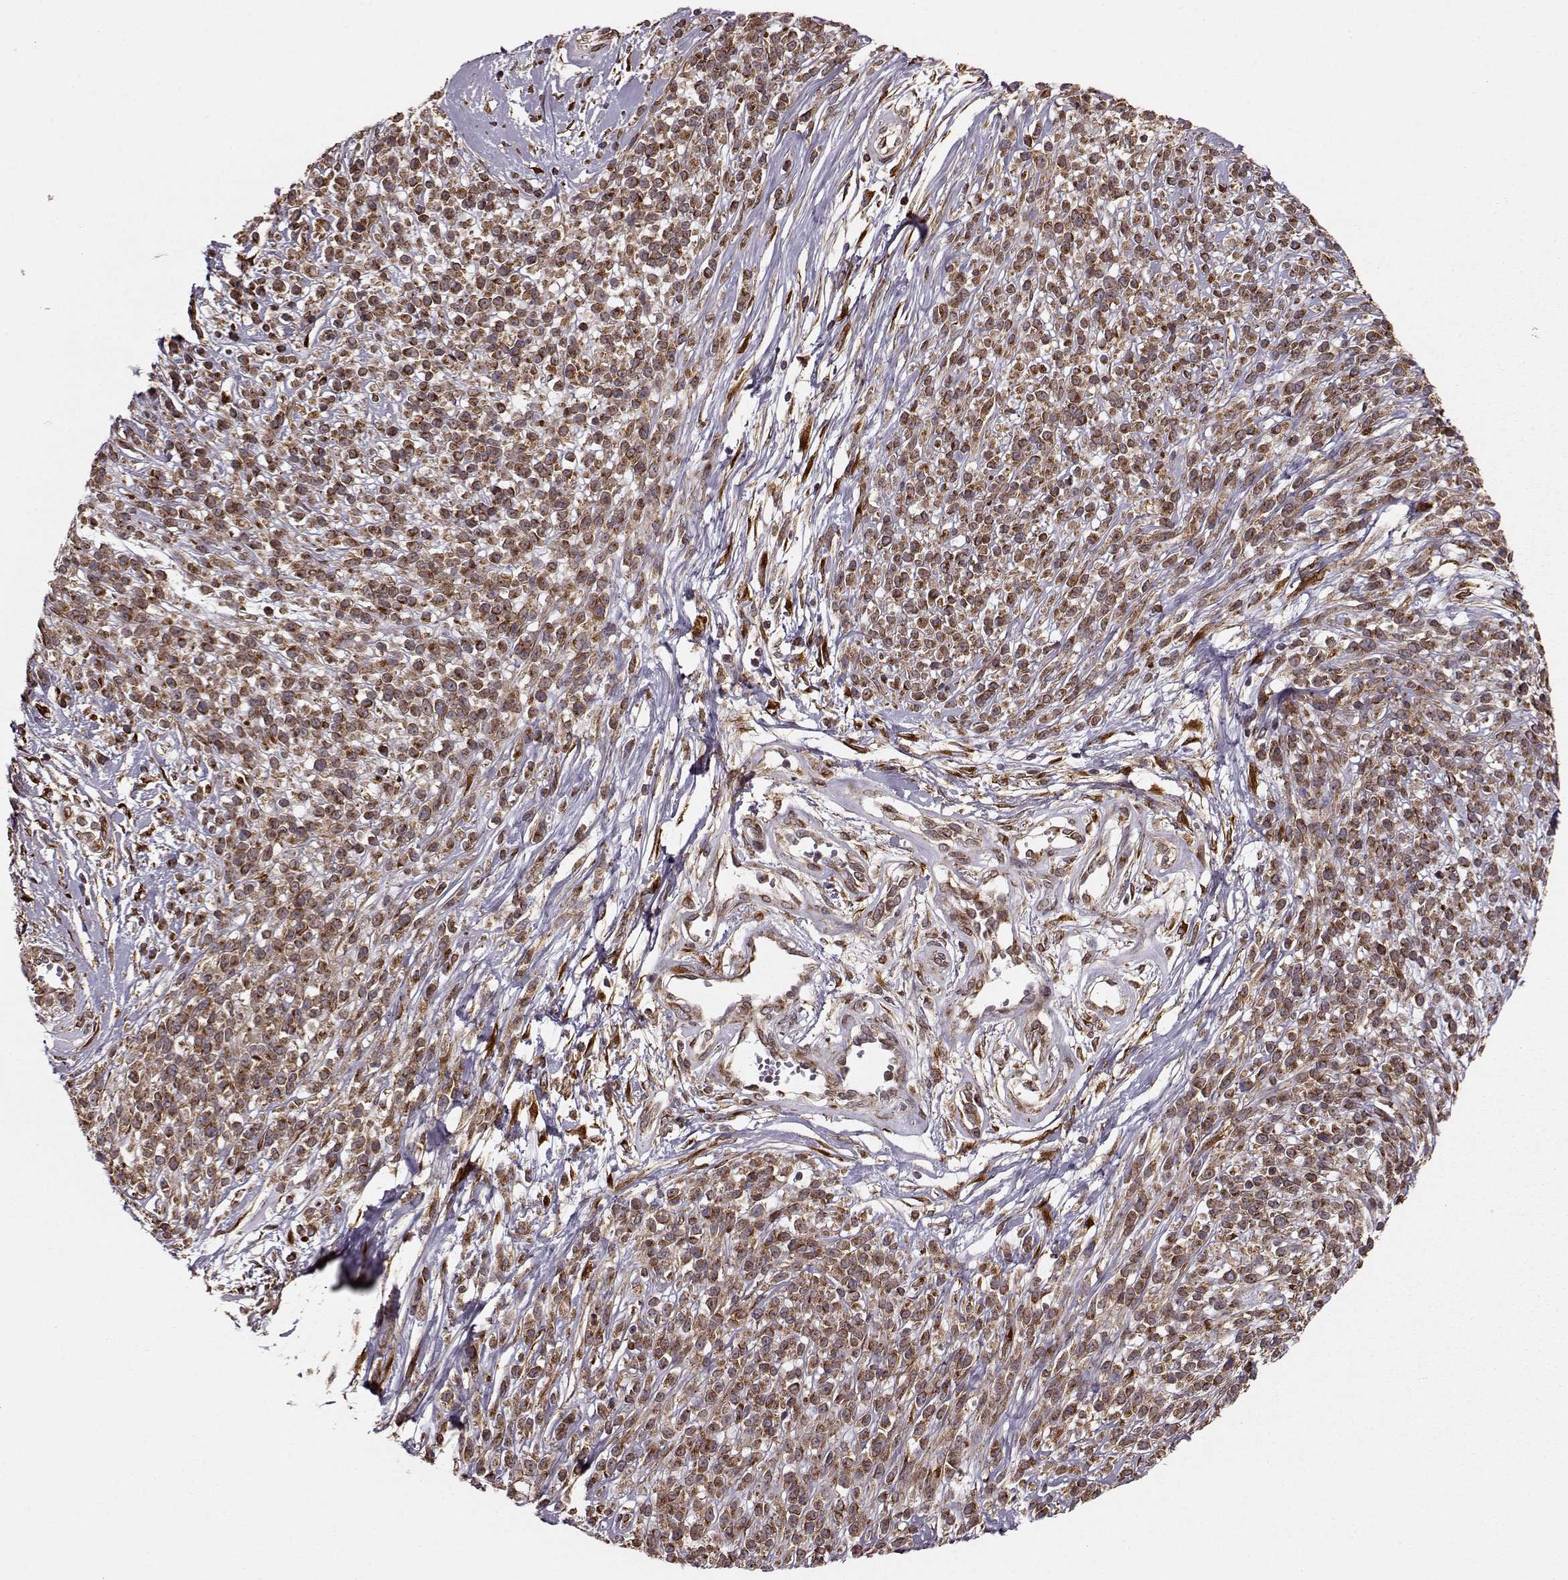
{"staining": {"intensity": "moderate", "quantity": ">75%", "location": "cytoplasmic/membranous"}, "tissue": "melanoma", "cell_type": "Tumor cells", "image_type": "cancer", "snomed": [{"axis": "morphology", "description": "Malignant melanoma, NOS"}, {"axis": "topography", "description": "Skin"}, {"axis": "topography", "description": "Skin of trunk"}], "caption": "Protein analysis of malignant melanoma tissue shows moderate cytoplasmic/membranous positivity in approximately >75% of tumor cells. (IHC, brightfield microscopy, high magnification).", "gene": "YIPF5", "patient": {"sex": "male", "age": 74}}